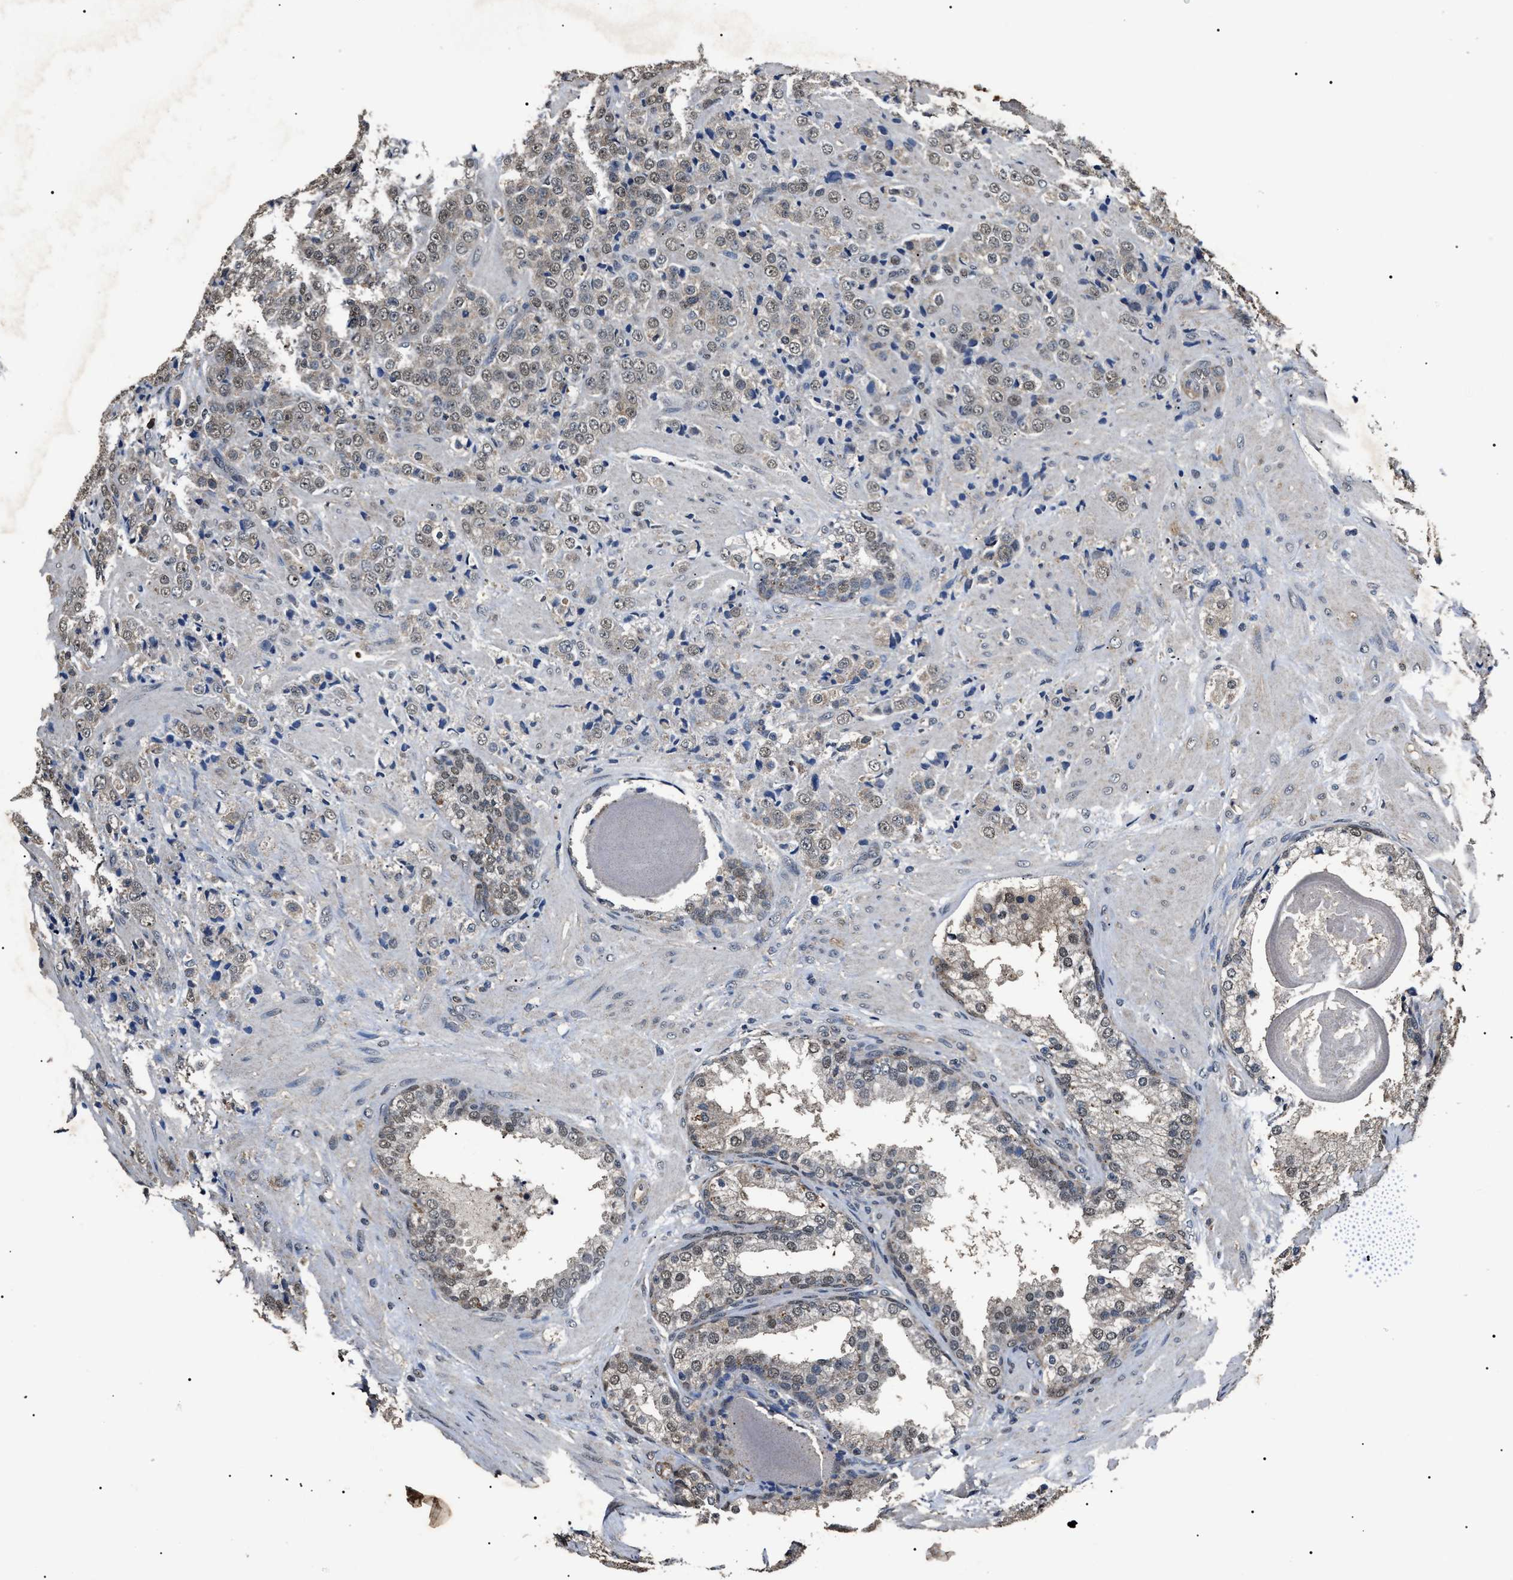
{"staining": {"intensity": "weak", "quantity": ">75%", "location": "nuclear"}, "tissue": "prostate cancer", "cell_type": "Tumor cells", "image_type": "cancer", "snomed": [{"axis": "morphology", "description": "Adenocarcinoma, Medium grade"}, {"axis": "topography", "description": "Prostate"}], "caption": "Prostate cancer stained for a protein (brown) reveals weak nuclear positive staining in about >75% of tumor cells.", "gene": "ANP32E", "patient": {"sex": "male", "age": 70}}